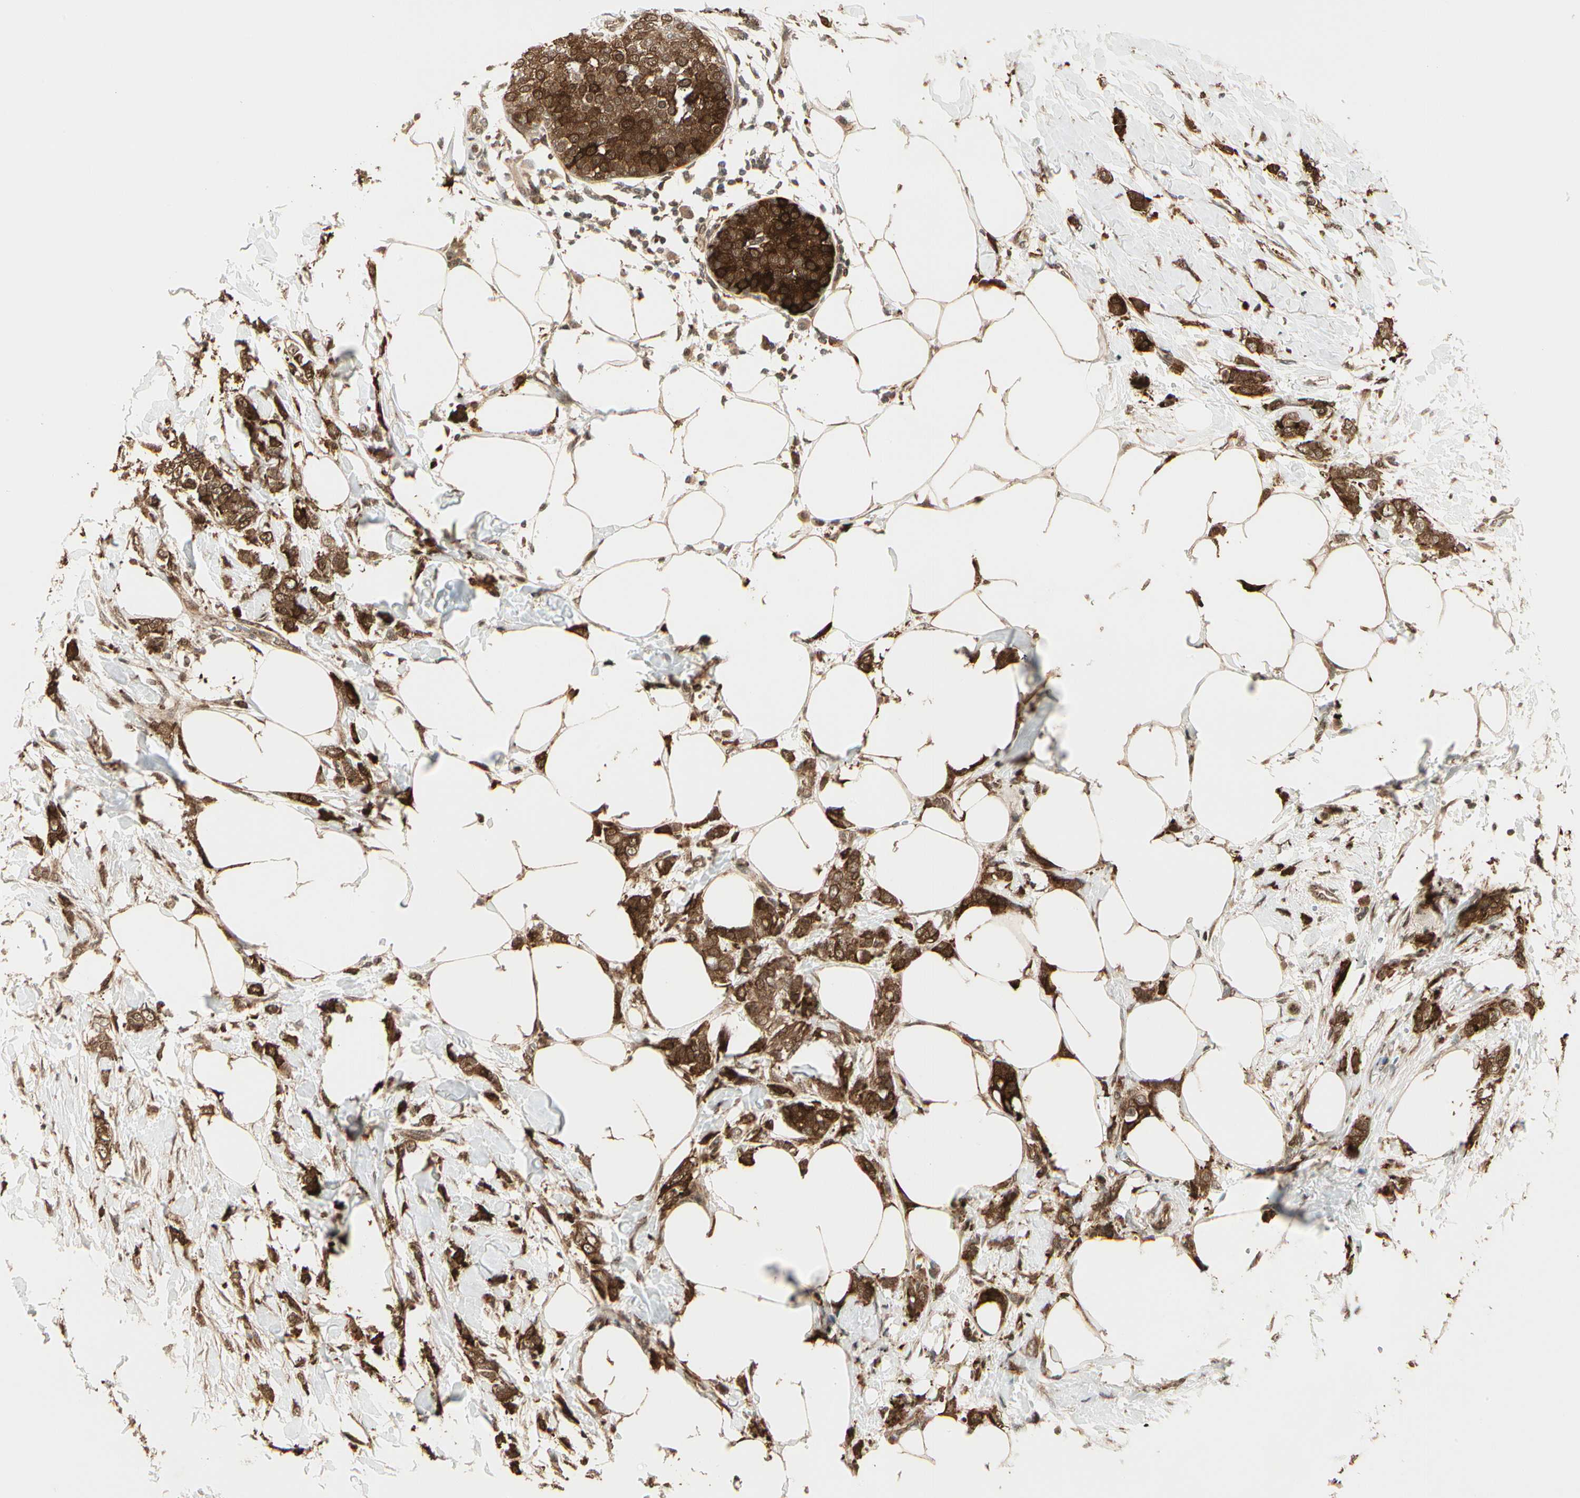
{"staining": {"intensity": "strong", "quantity": ">75%", "location": "cytoplasmic/membranous"}, "tissue": "breast cancer", "cell_type": "Tumor cells", "image_type": "cancer", "snomed": [{"axis": "morphology", "description": "Lobular carcinoma, in situ"}, {"axis": "morphology", "description": "Lobular carcinoma"}, {"axis": "topography", "description": "Breast"}], "caption": "Immunohistochemical staining of breast cancer (lobular carcinoma in situ) exhibits high levels of strong cytoplasmic/membranous protein positivity in about >75% of tumor cells.", "gene": "GLUL", "patient": {"sex": "female", "age": 41}}